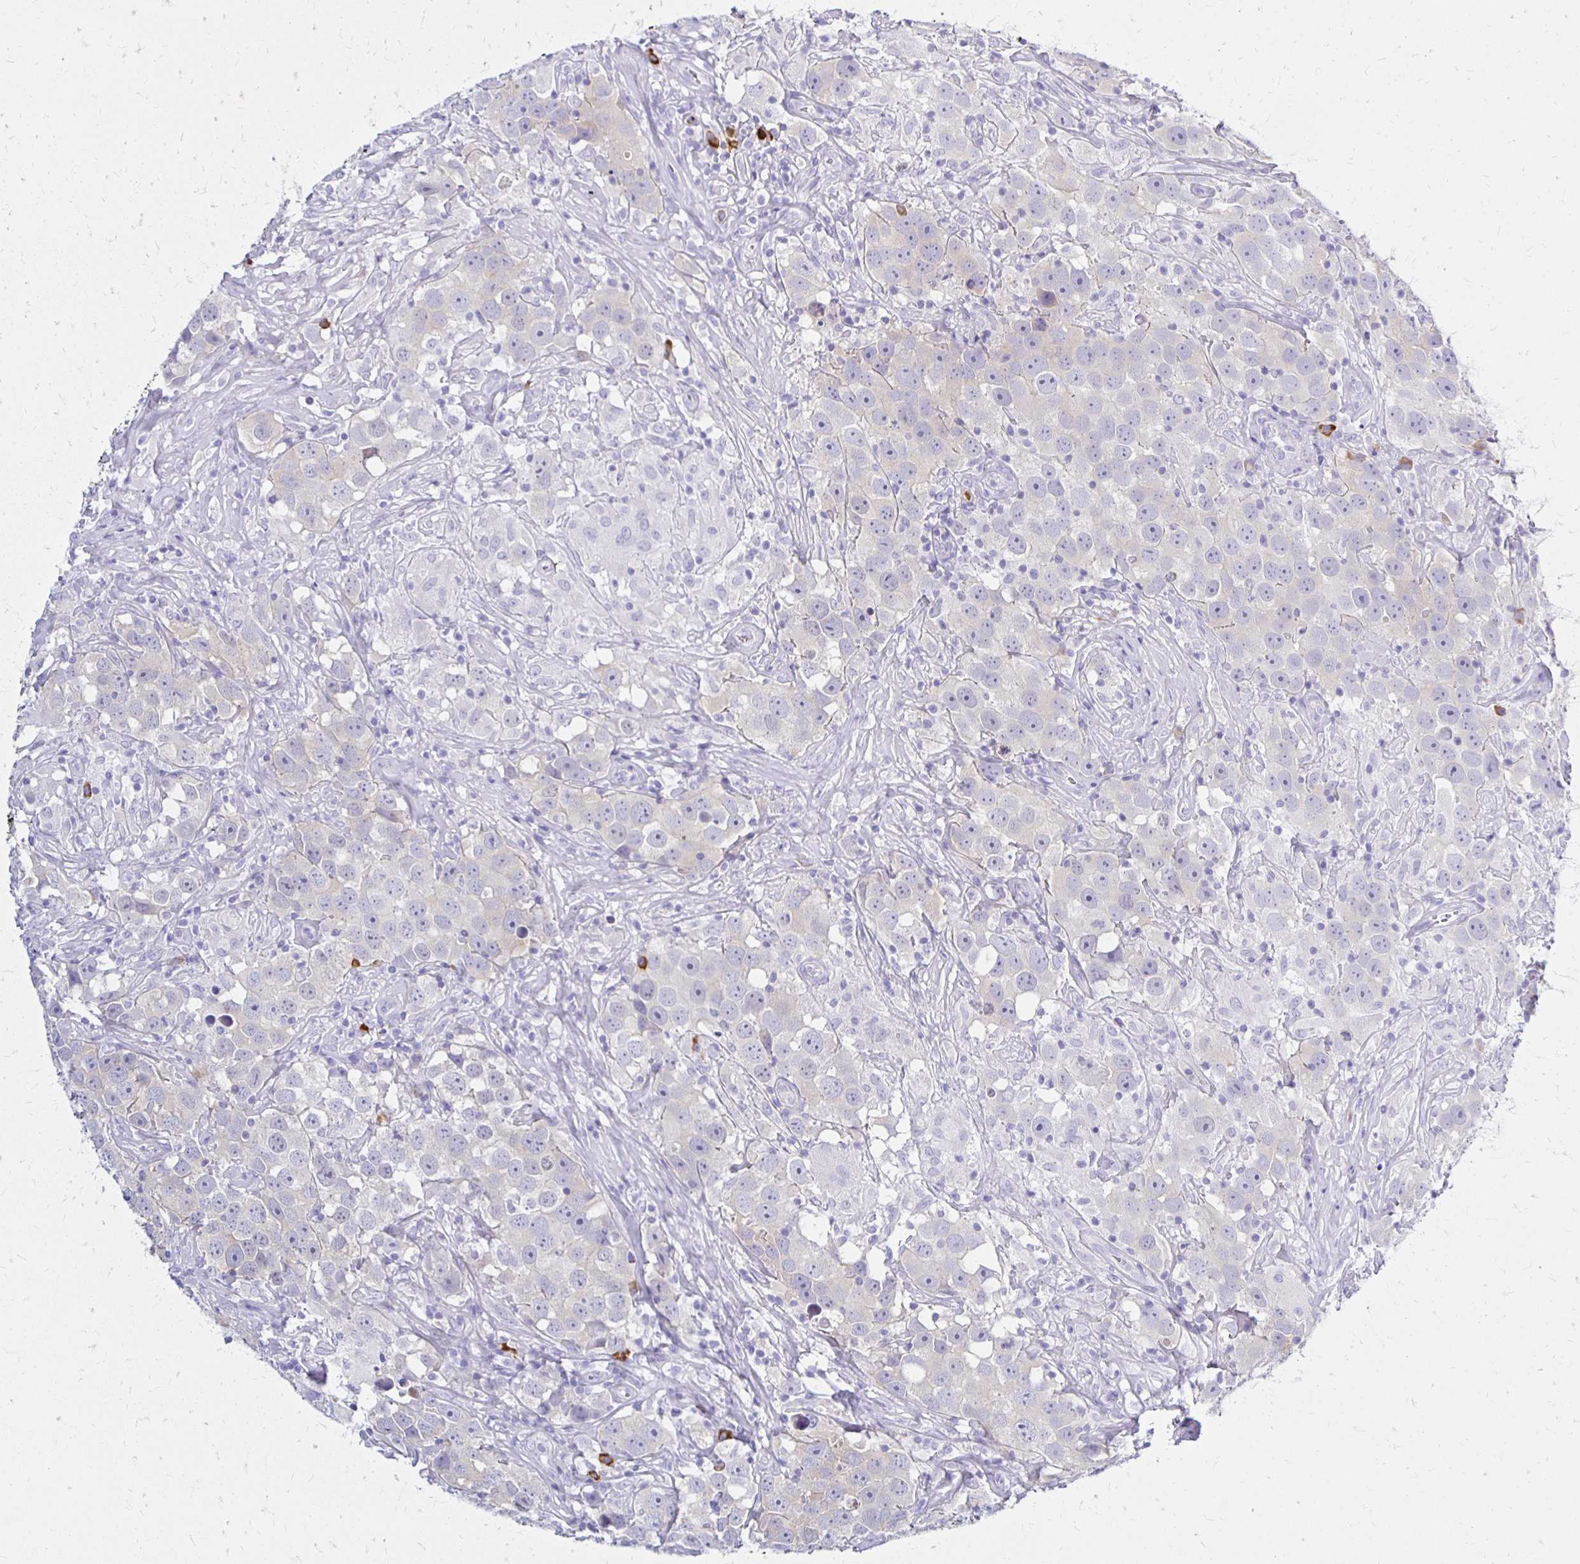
{"staining": {"intensity": "negative", "quantity": "none", "location": "none"}, "tissue": "testis cancer", "cell_type": "Tumor cells", "image_type": "cancer", "snomed": [{"axis": "morphology", "description": "Seminoma, NOS"}, {"axis": "topography", "description": "Testis"}], "caption": "Protein analysis of testis seminoma exhibits no significant staining in tumor cells.", "gene": "FNTB", "patient": {"sex": "male", "age": 49}}